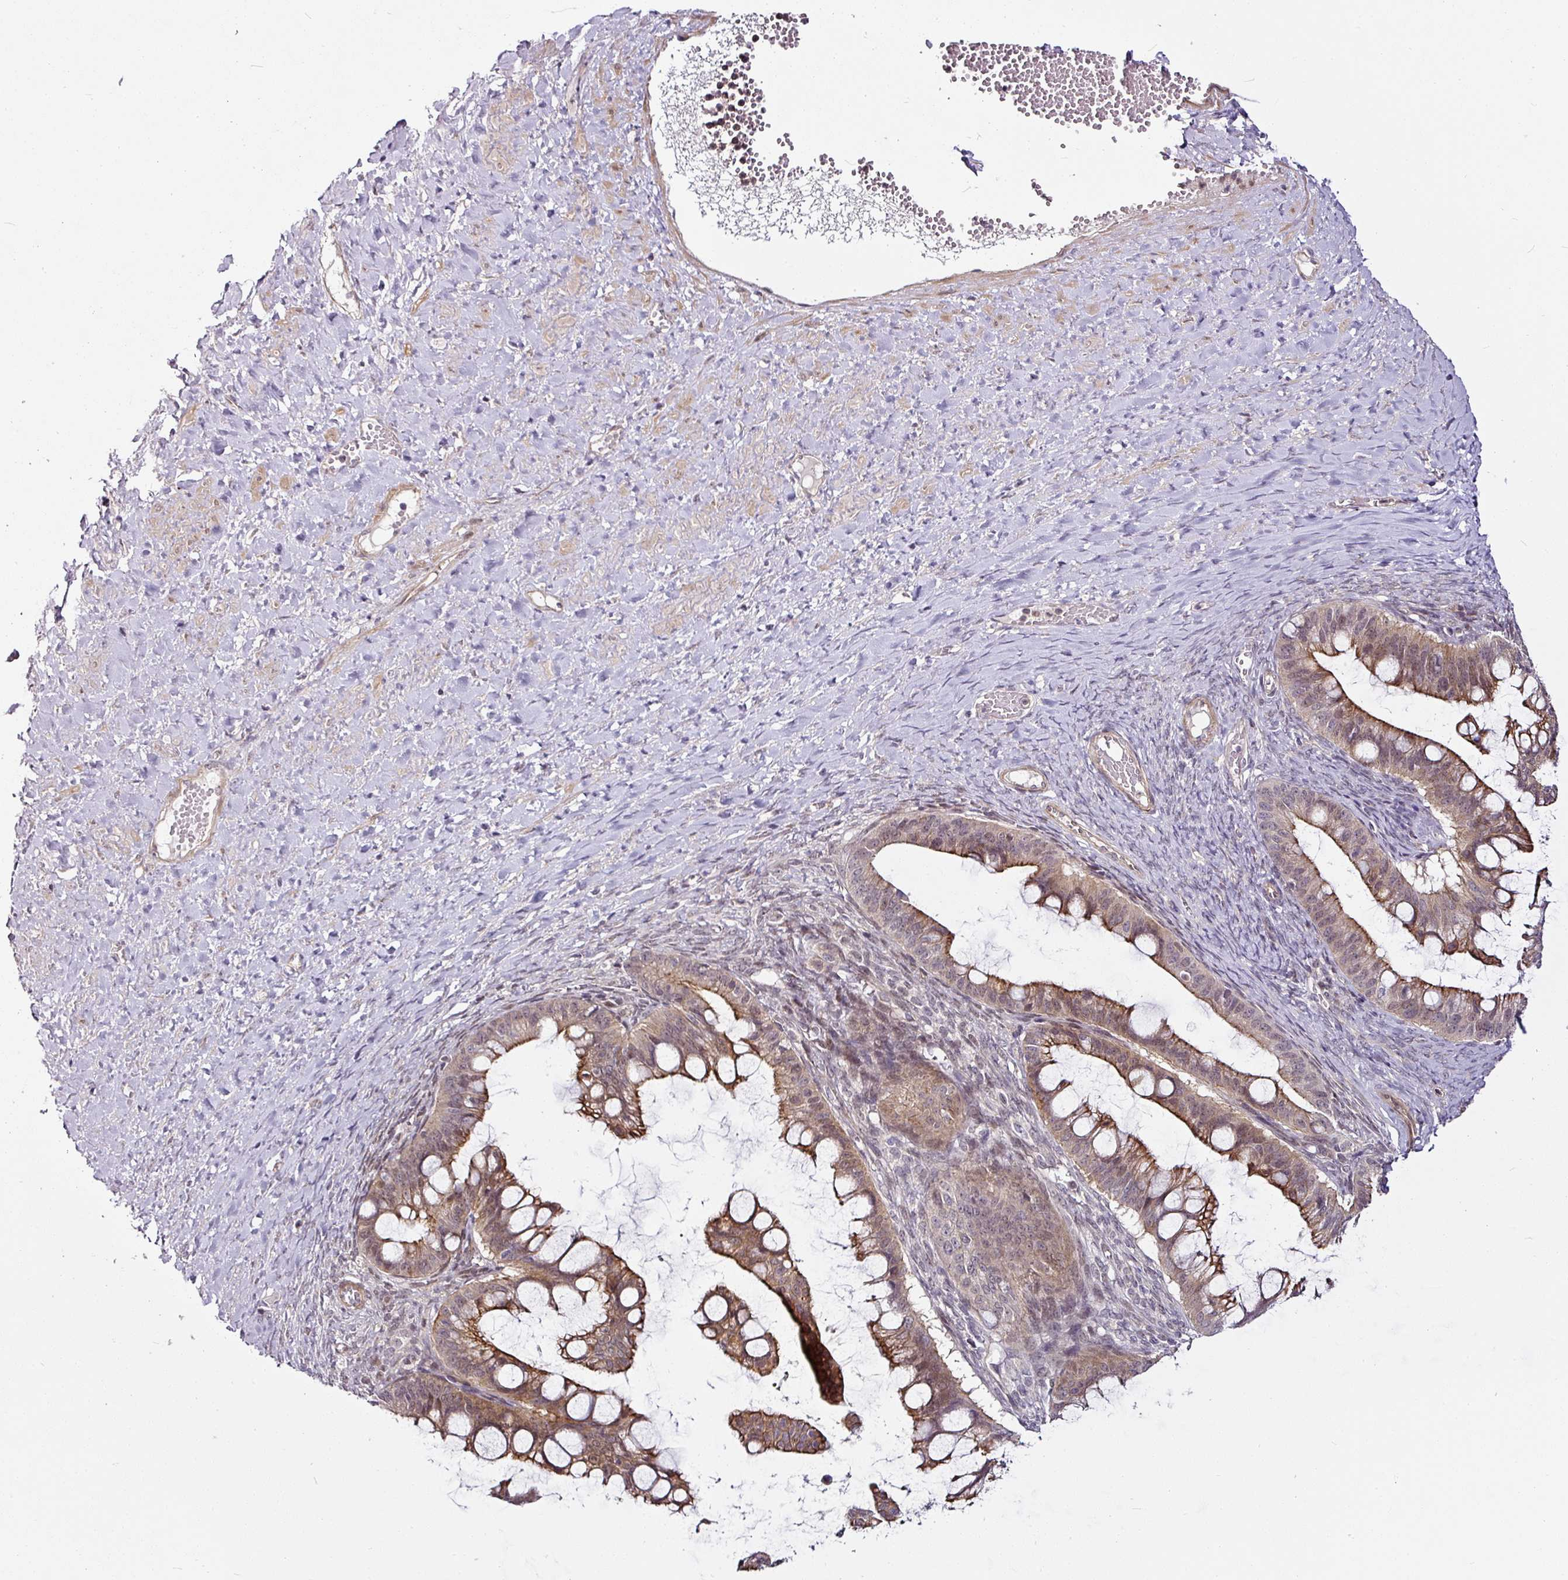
{"staining": {"intensity": "moderate", "quantity": ">75%", "location": "cytoplasmic/membranous,nuclear"}, "tissue": "ovarian cancer", "cell_type": "Tumor cells", "image_type": "cancer", "snomed": [{"axis": "morphology", "description": "Cystadenocarcinoma, mucinous, NOS"}, {"axis": "topography", "description": "Ovary"}], "caption": "Ovarian cancer (mucinous cystadenocarcinoma) was stained to show a protein in brown. There is medium levels of moderate cytoplasmic/membranous and nuclear positivity in about >75% of tumor cells.", "gene": "DCAF13", "patient": {"sex": "female", "age": 73}}